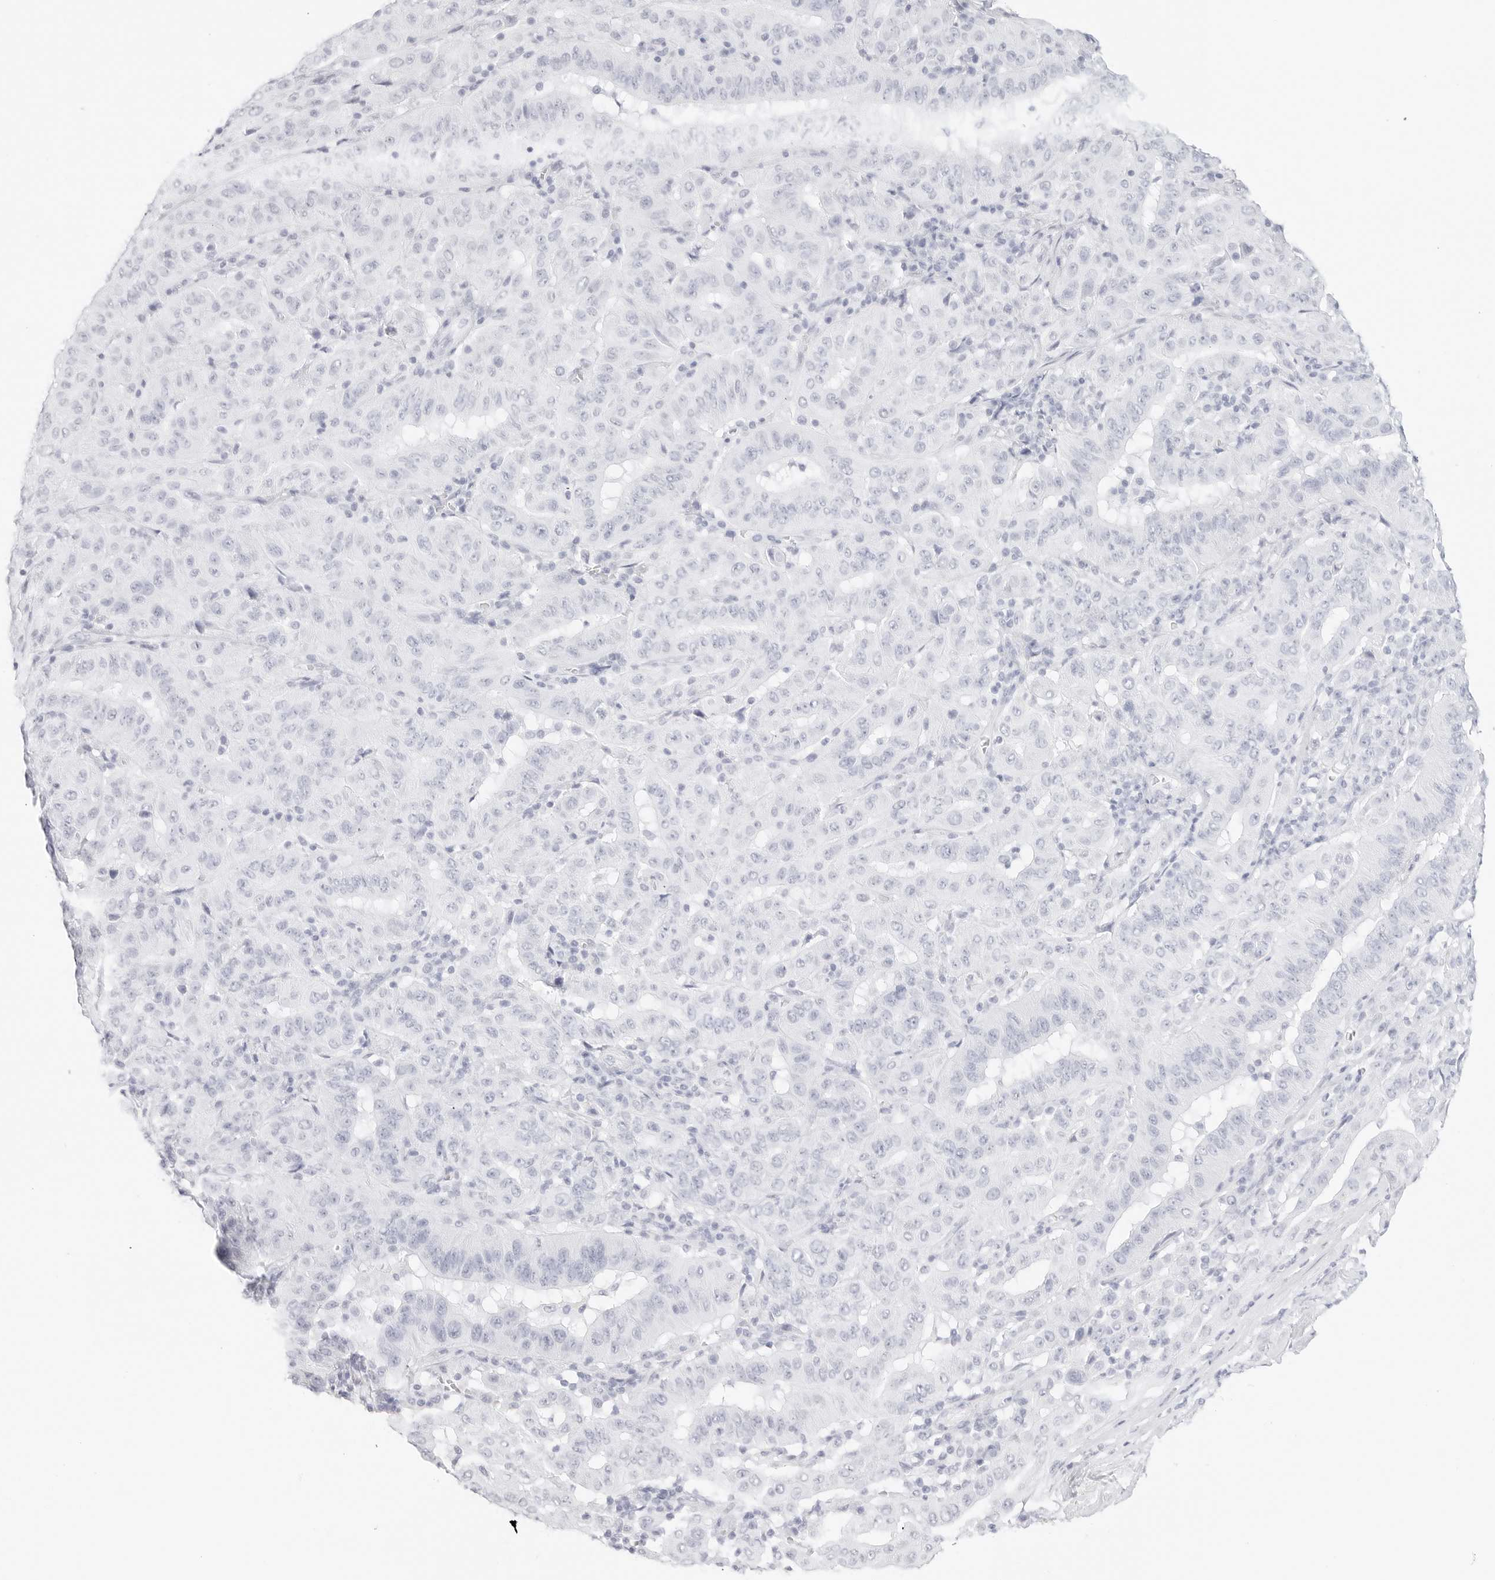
{"staining": {"intensity": "negative", "quantity": "none", "location": "none"}, "tissue": "pancreatic cancer", "cell_type": "Tumor cells", "image_type": "cancer", "snomed": [{"axis": "morphology", "description": "Adenocarcinoma, NOS"}, {"axis": "topography", "description": "Pancreas"}], "caption": "A micrograph of human pancreatic adenocarcinoma is negative for staining in tumor cells.", "gene": "TFF2", "patient": {"sex": "male", "age": 63}}